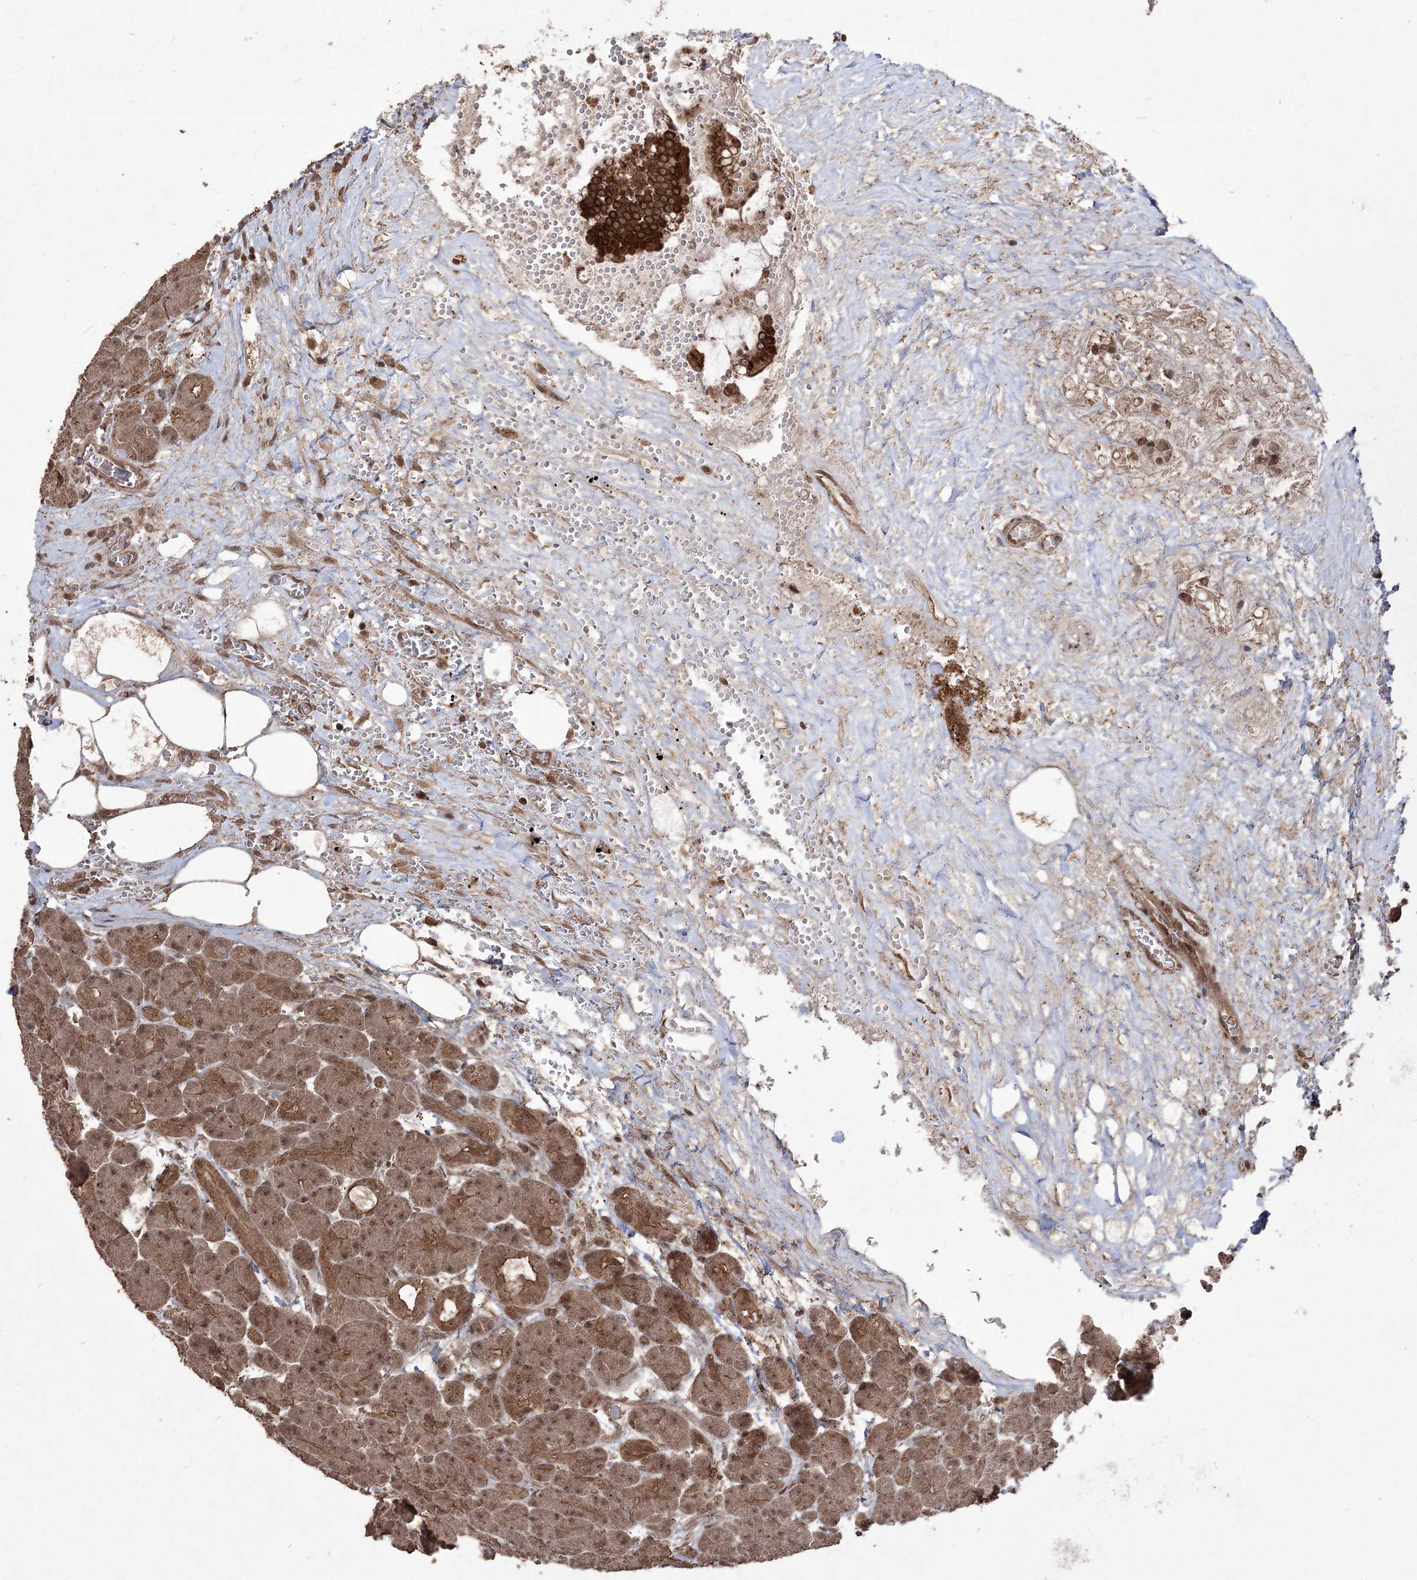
{"staining": {"intensity": "moderate", "quantity": ">75%", "location": "cytoplasmic/membranous,nuclear"}, "tissue": "pancreas", "cell_type": "Exocrine glandular cells", "image_type": "normal", "snomed": [{"axis": "morphology", "description": "Normal tissue, NOS"}, {"axis": "topography", "description": "Pancreas"}], "caption": "A brown stain shows moderate cytoplasmic/membranous,nuclear expression of a protein in exocrine glandular cells of normal pancreas. The staining is performed using DAB brown chromogen to label protein expression. The nuclei are counter-stained blue using hematoxylin.", "gene": "EHHADH", "patient": {"sex": "male", "age": 63}}